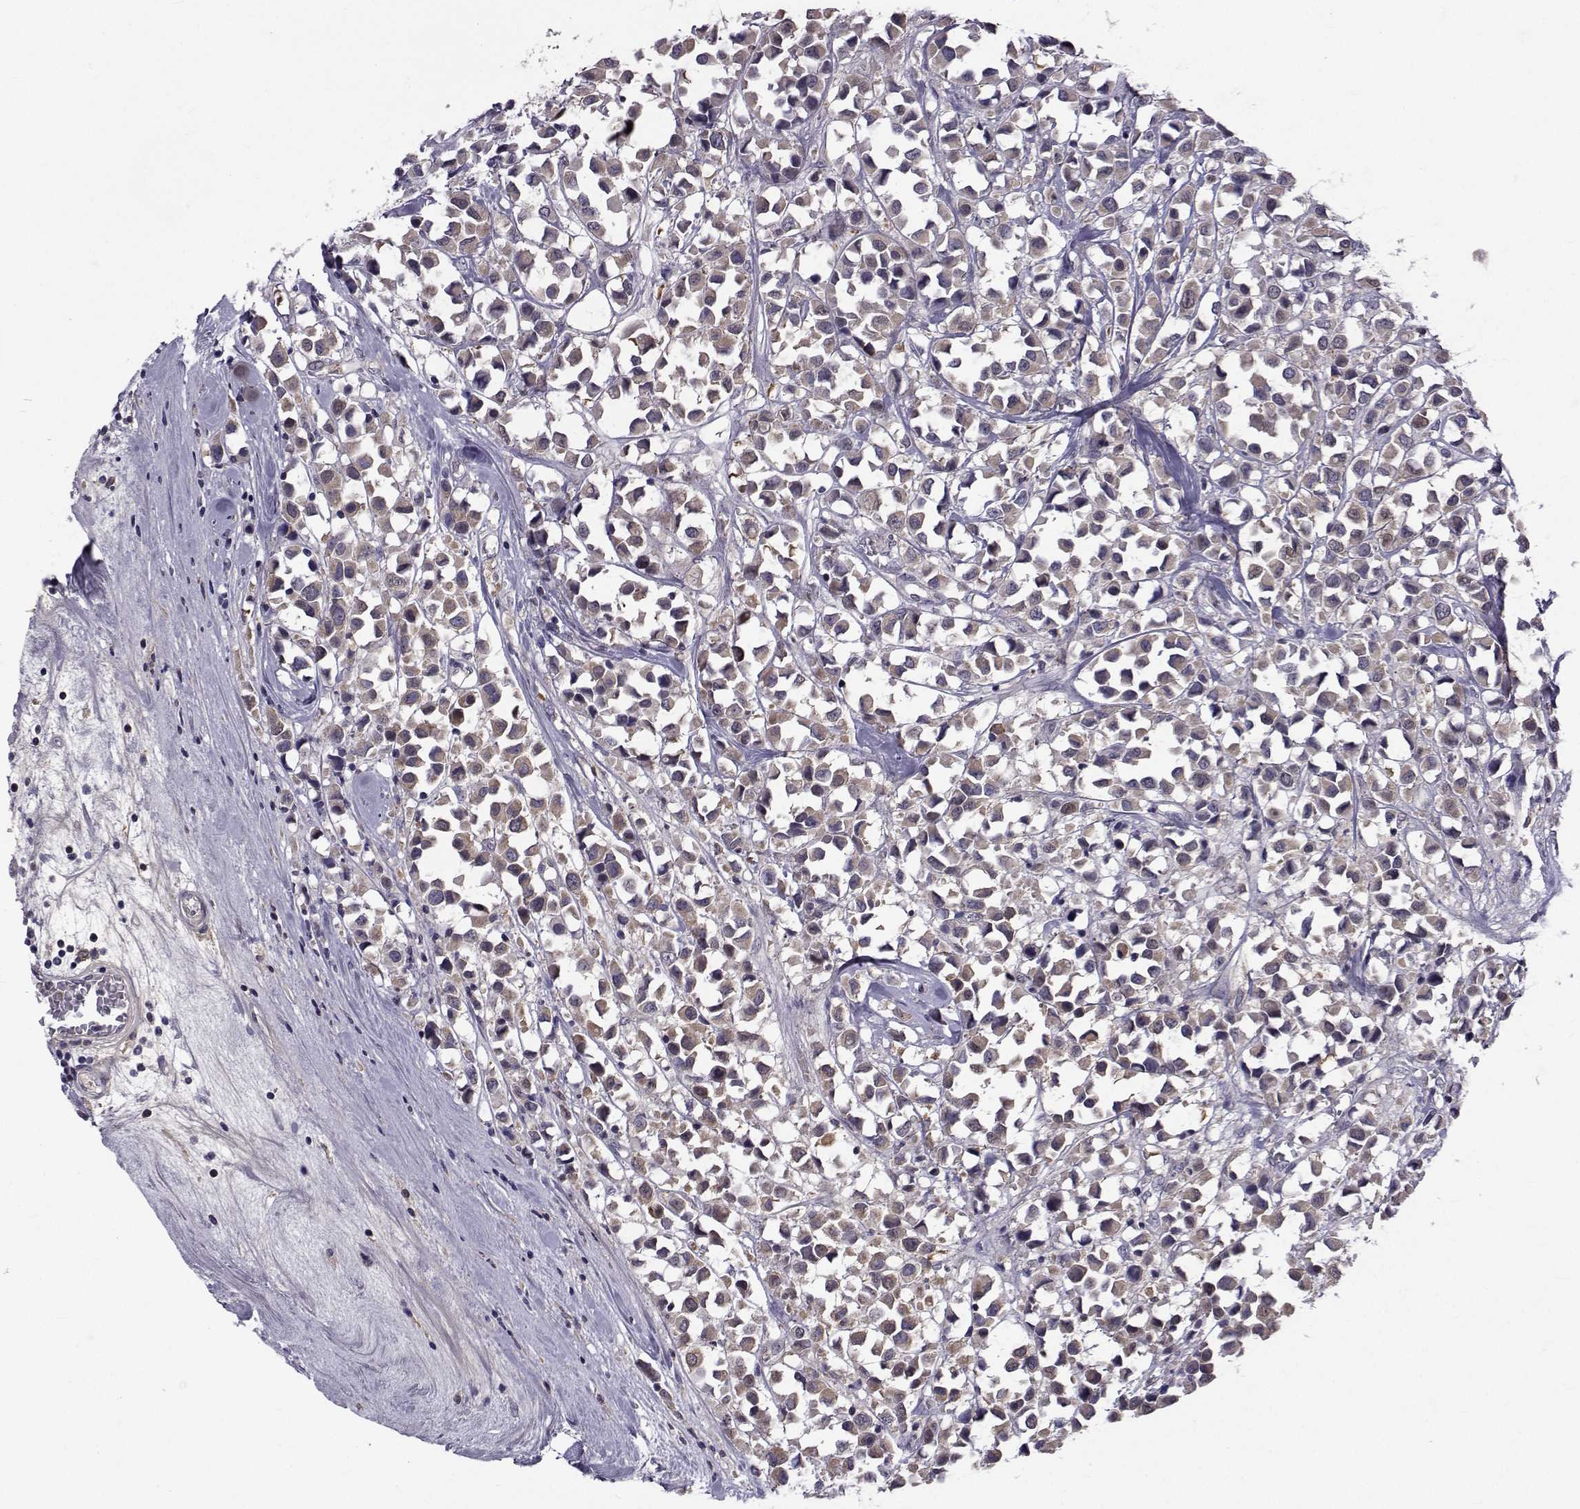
{"staining": {"intensity": "weak", "quantity": ">75%", "location": "cytoplasmic/membranous"}, "tissue": "breast cancer", "cell_type": "Tumor cells", "image_type": "cancer", "snomed": [{"axis": "morphology", "description": "Duct carcinoma"}, {"axis": "topography", "description": "Breast"}], "caption": "Human breast intraductal carcinoma stained for a protein (brown) reveals weak cytoplasmic/membranous positive staining in approximately >75% of tumor cells.", "gene": "TNFRSF11B", "patient": {"sex": "female", "age": 61}}